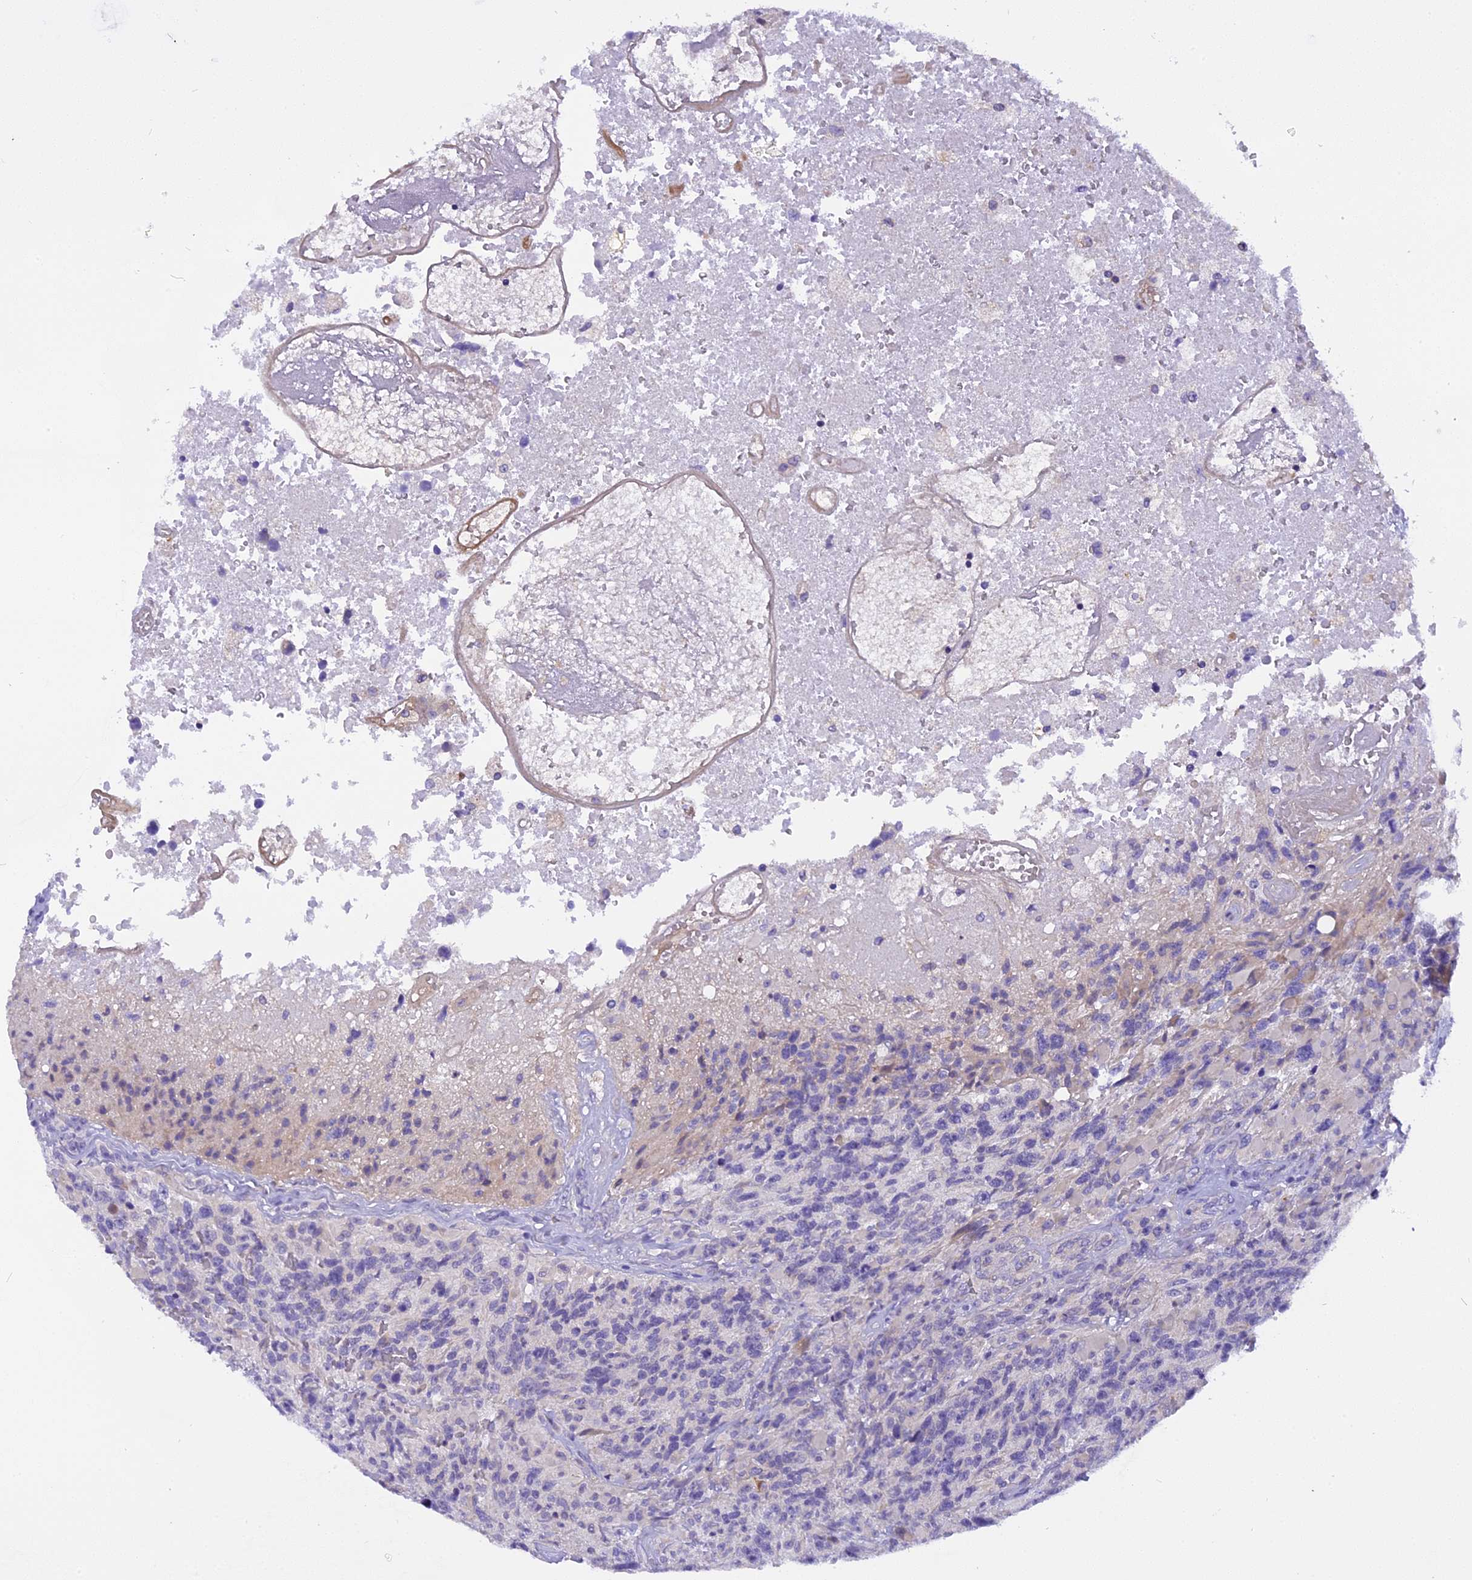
{"staining": {"intensity": "negative", "quantity": "none", "location": "none"}, "tissue": "glioma", "cell_type": "Tumor cells", "image_type": "cancer", "snomed": [{"axis": "morphology", "description": "Glioma, malignant, High grade"}, {"axis": "topography", "description": "Brain"}], "caption": "Human glioma stained for a protein using immunohistochemistry reveals no positivity in tumor cells.", "gene": "TRIM3", "patient": {"sex": "male", "age": 76}}